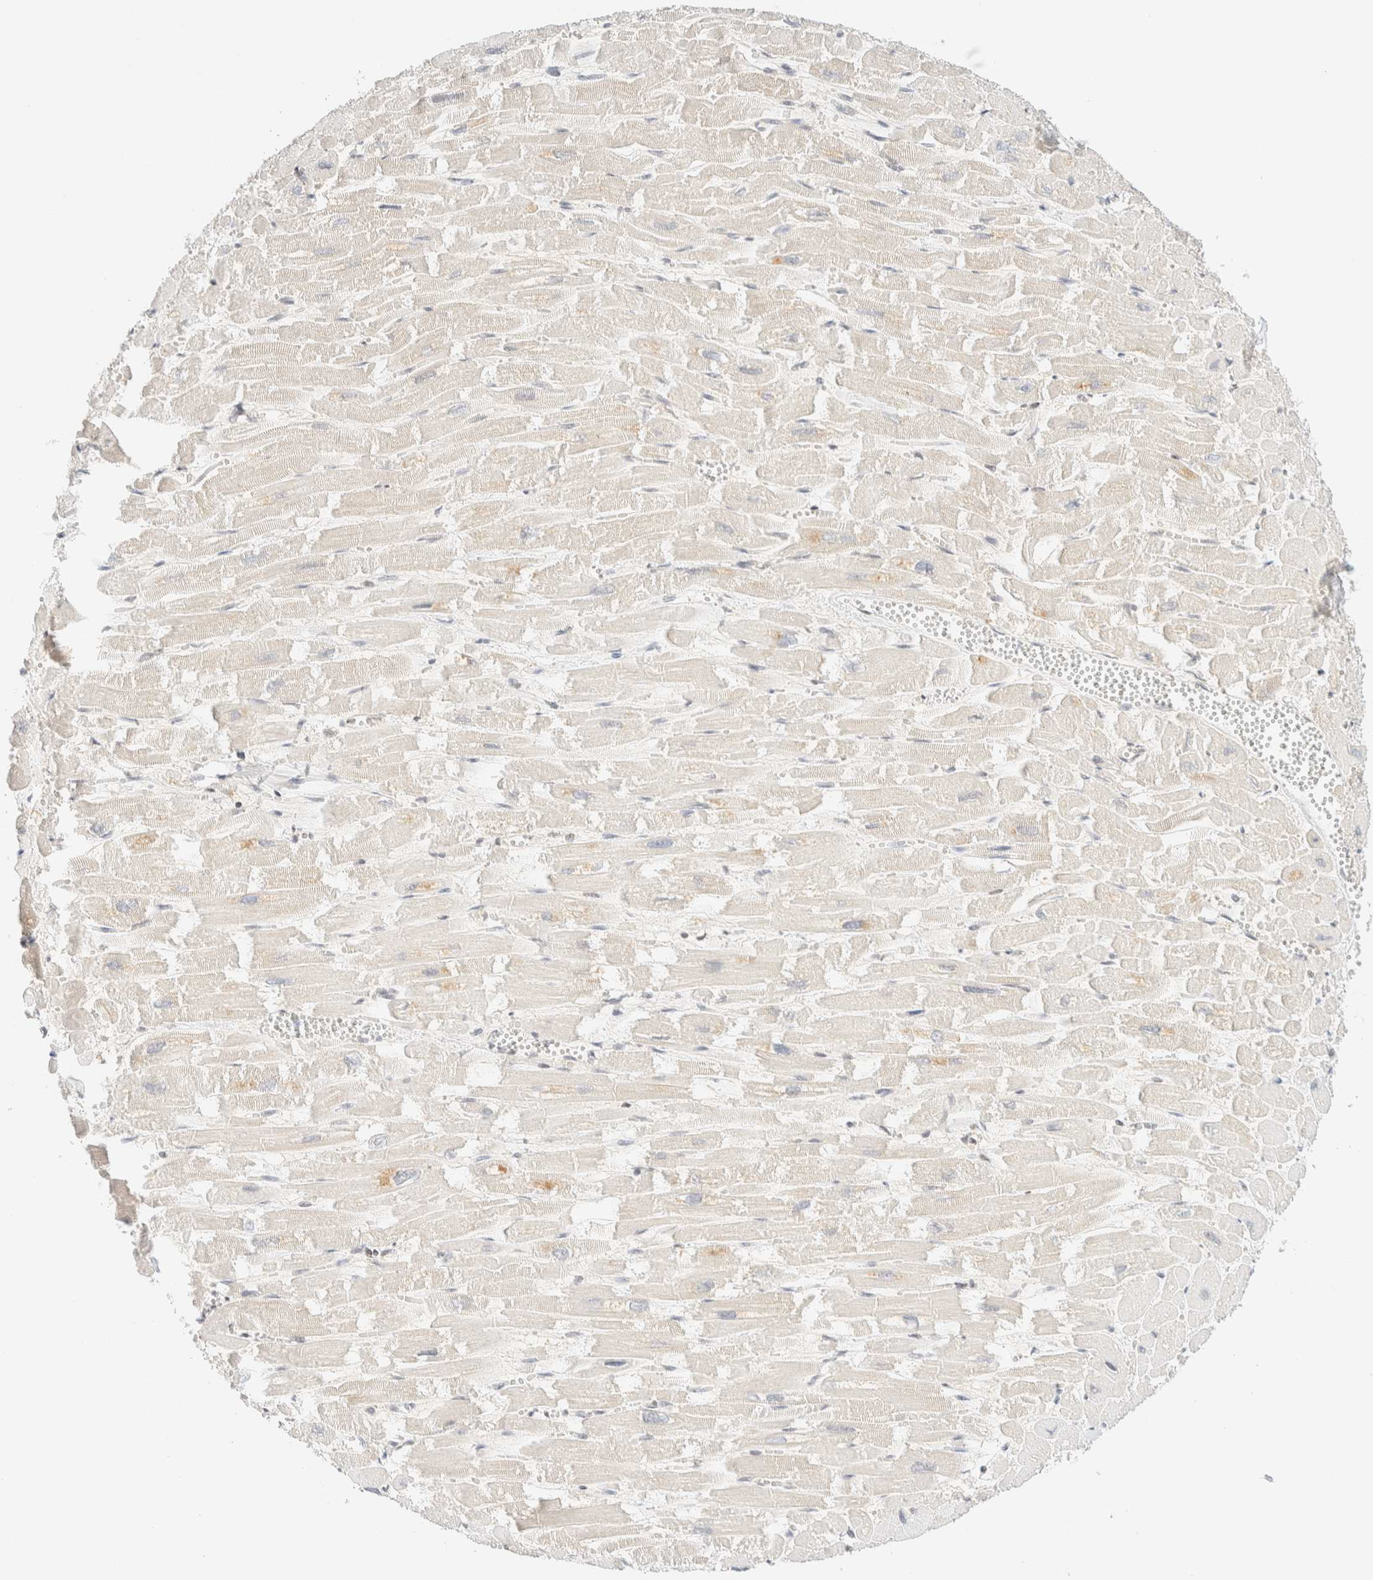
{"staining": {"intensity": "negative", "quantity": "none", "location": "none"}, "tissue": "heart muscle", "cell_type": "Cardiomyocytes", "image_type": "normal", "snomed": [{"axis": "morphology", "description": "Normal tissue, NOS"}, {"axis": "topography", "description": "Heart"}], "caption": "Normal heart muscle was stained to show a protein in brown. There is no significant expression in cardiomyocytes.", "gene": "PYGO2", "patient": {"sex": "male", "age": 54}}